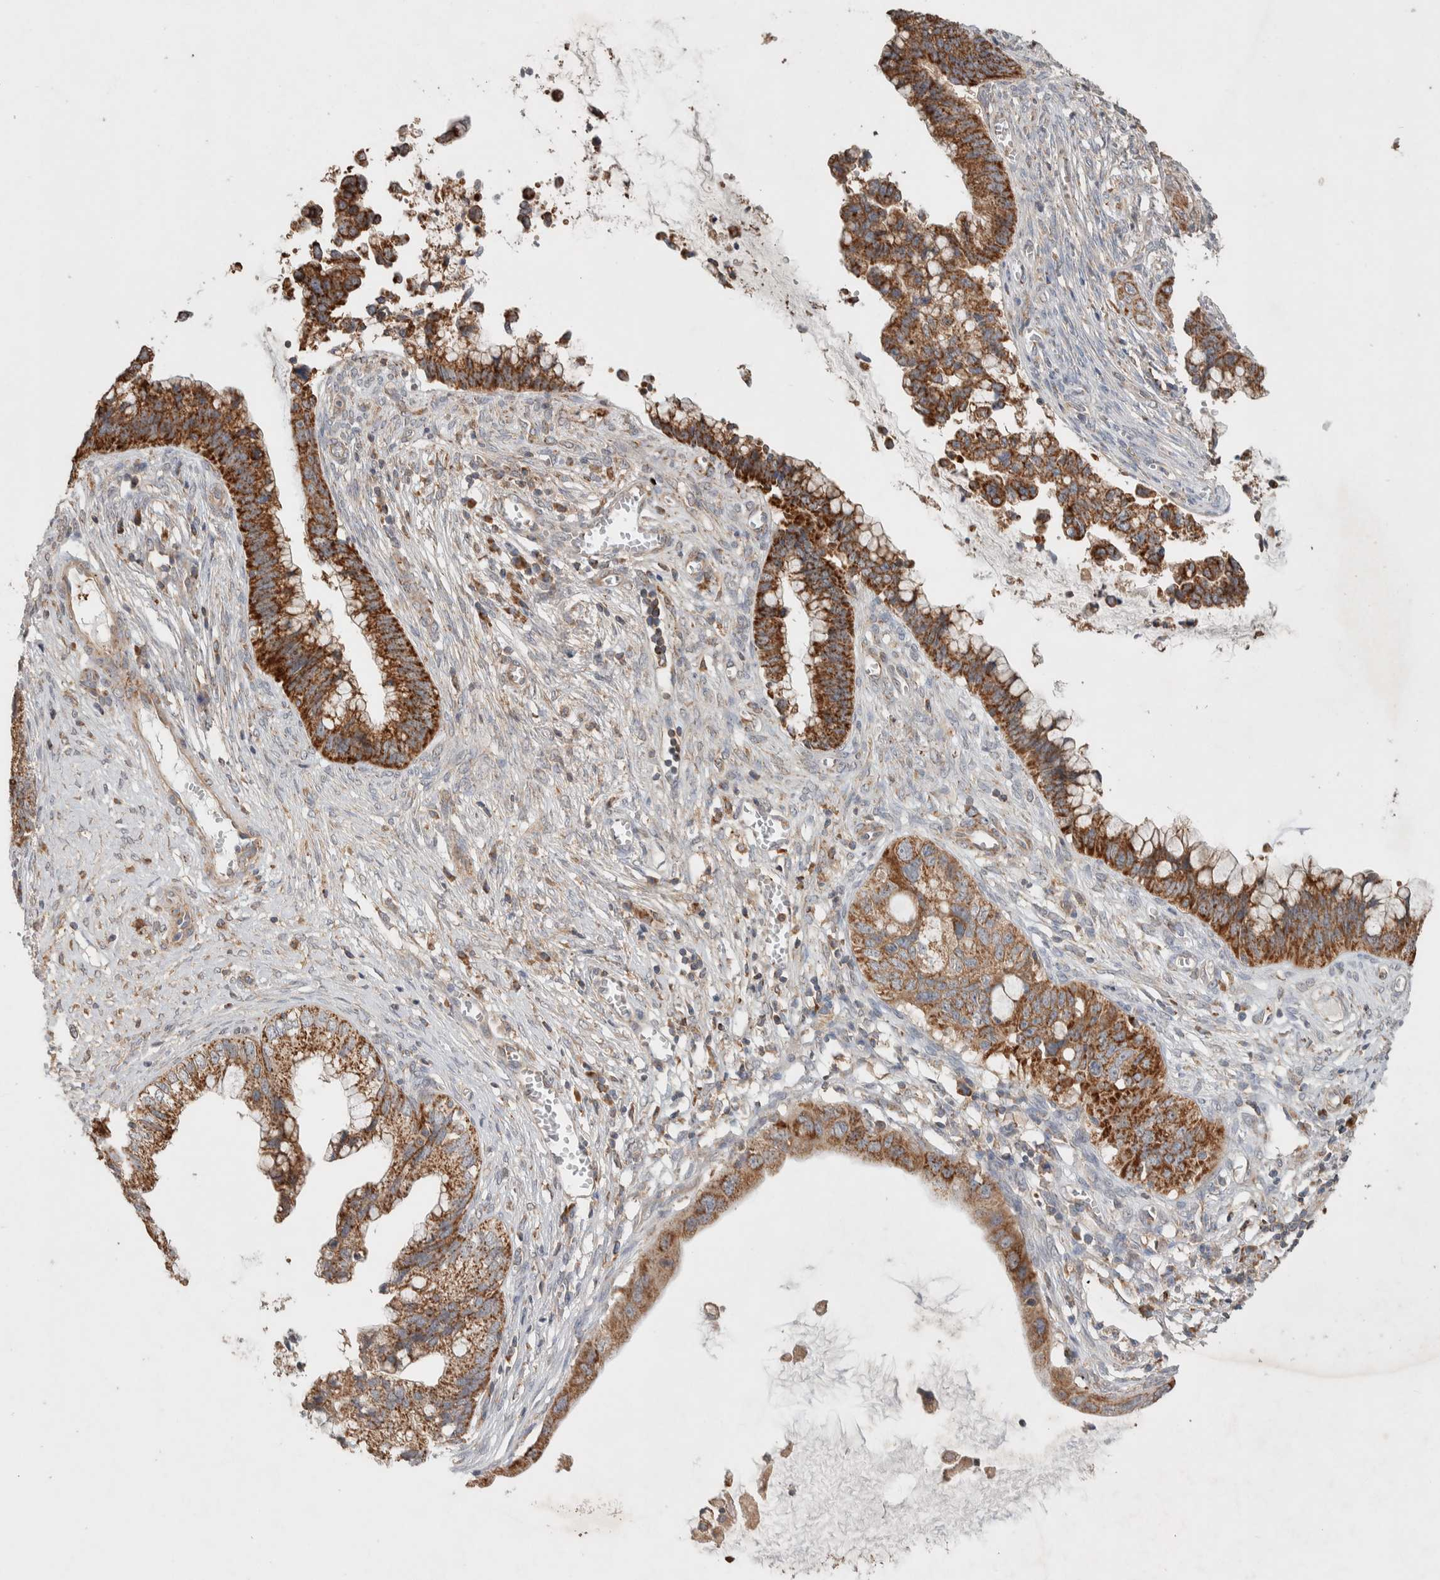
{"staining": {"intensity": "strong", "quantity": ">75%", "location": "cytoplasmic/membranous"}, "tissue": "cervical cancer", "cell_type": "Tumor cells", "image_type": "cancer", "snomed": [{"axis": "morphology", "description": "Adenocarcinoma, NOS"}, {"axis": "topography", "description": "Cervix"}], "caption": "Protein staining shows strong cytoplasmic/membranous positivity in approximately >75% of tumor cells in cervical adenocarcinoma.", "gene": "DEPTOR", "patient": {"sex": "female", "age": 44}}